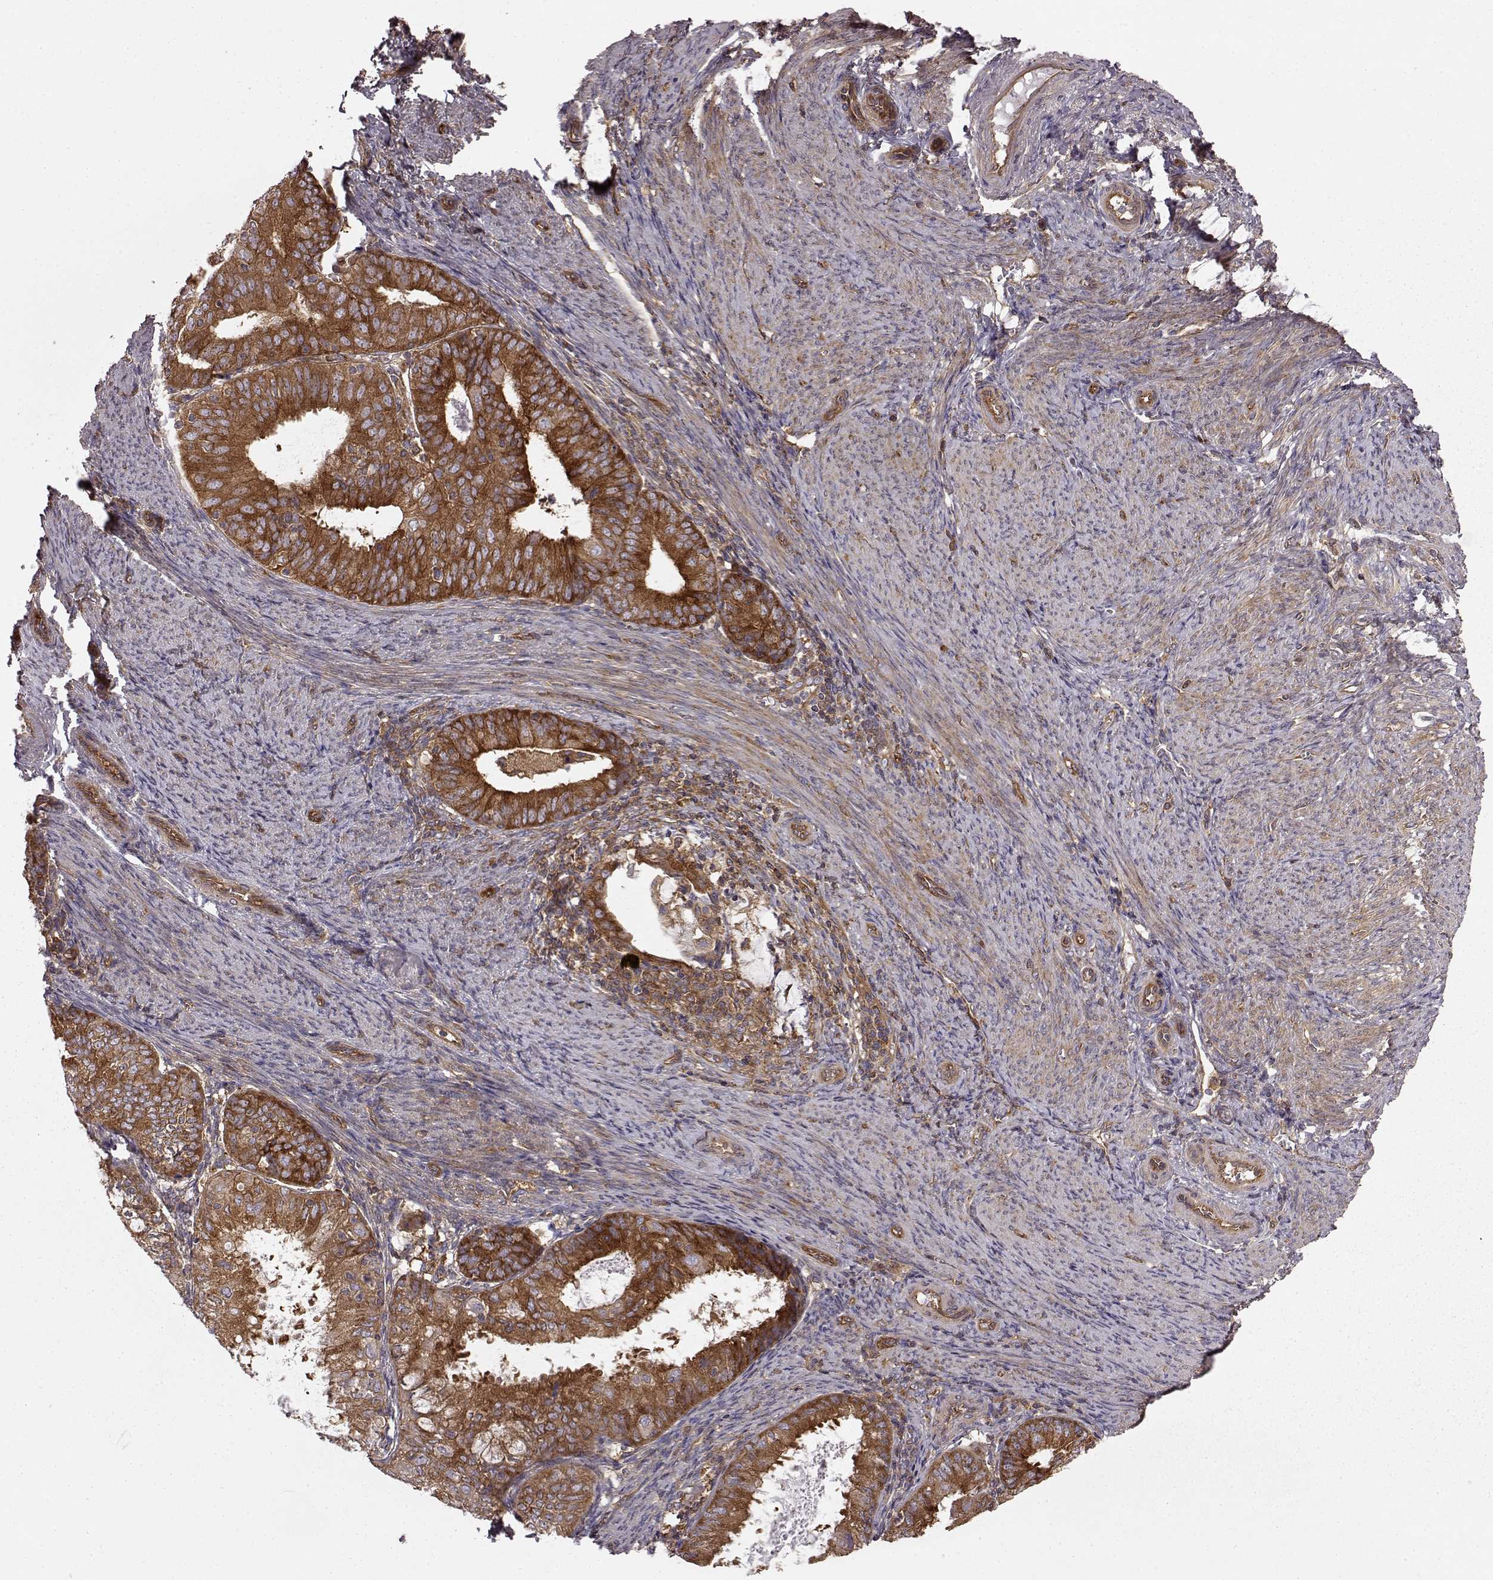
{"staining": {"intensity": "strong", "quantity": ">75%", "location": "cytoplasmic/membranous"}, "tissue": "endometrial cancer", "cell_type": "Tumor cells", "image_type": "cancer", "snomed": [{"axis": "morphology", "description": "Adenocarcinoma, NOS"}, {"axis": "topography", "description": "Endometrium"}], "caption": "The histopathology image displays immunohistochemical staining of adenocarcinoma (endometrial). There is strong cytoplasmic/membranous expression is appreciated in approximately >75% of tumor cells. Nuclei are stained in blue.", "gene": "RABGAP1", "patient": {"sex": "female", "age": 57}}